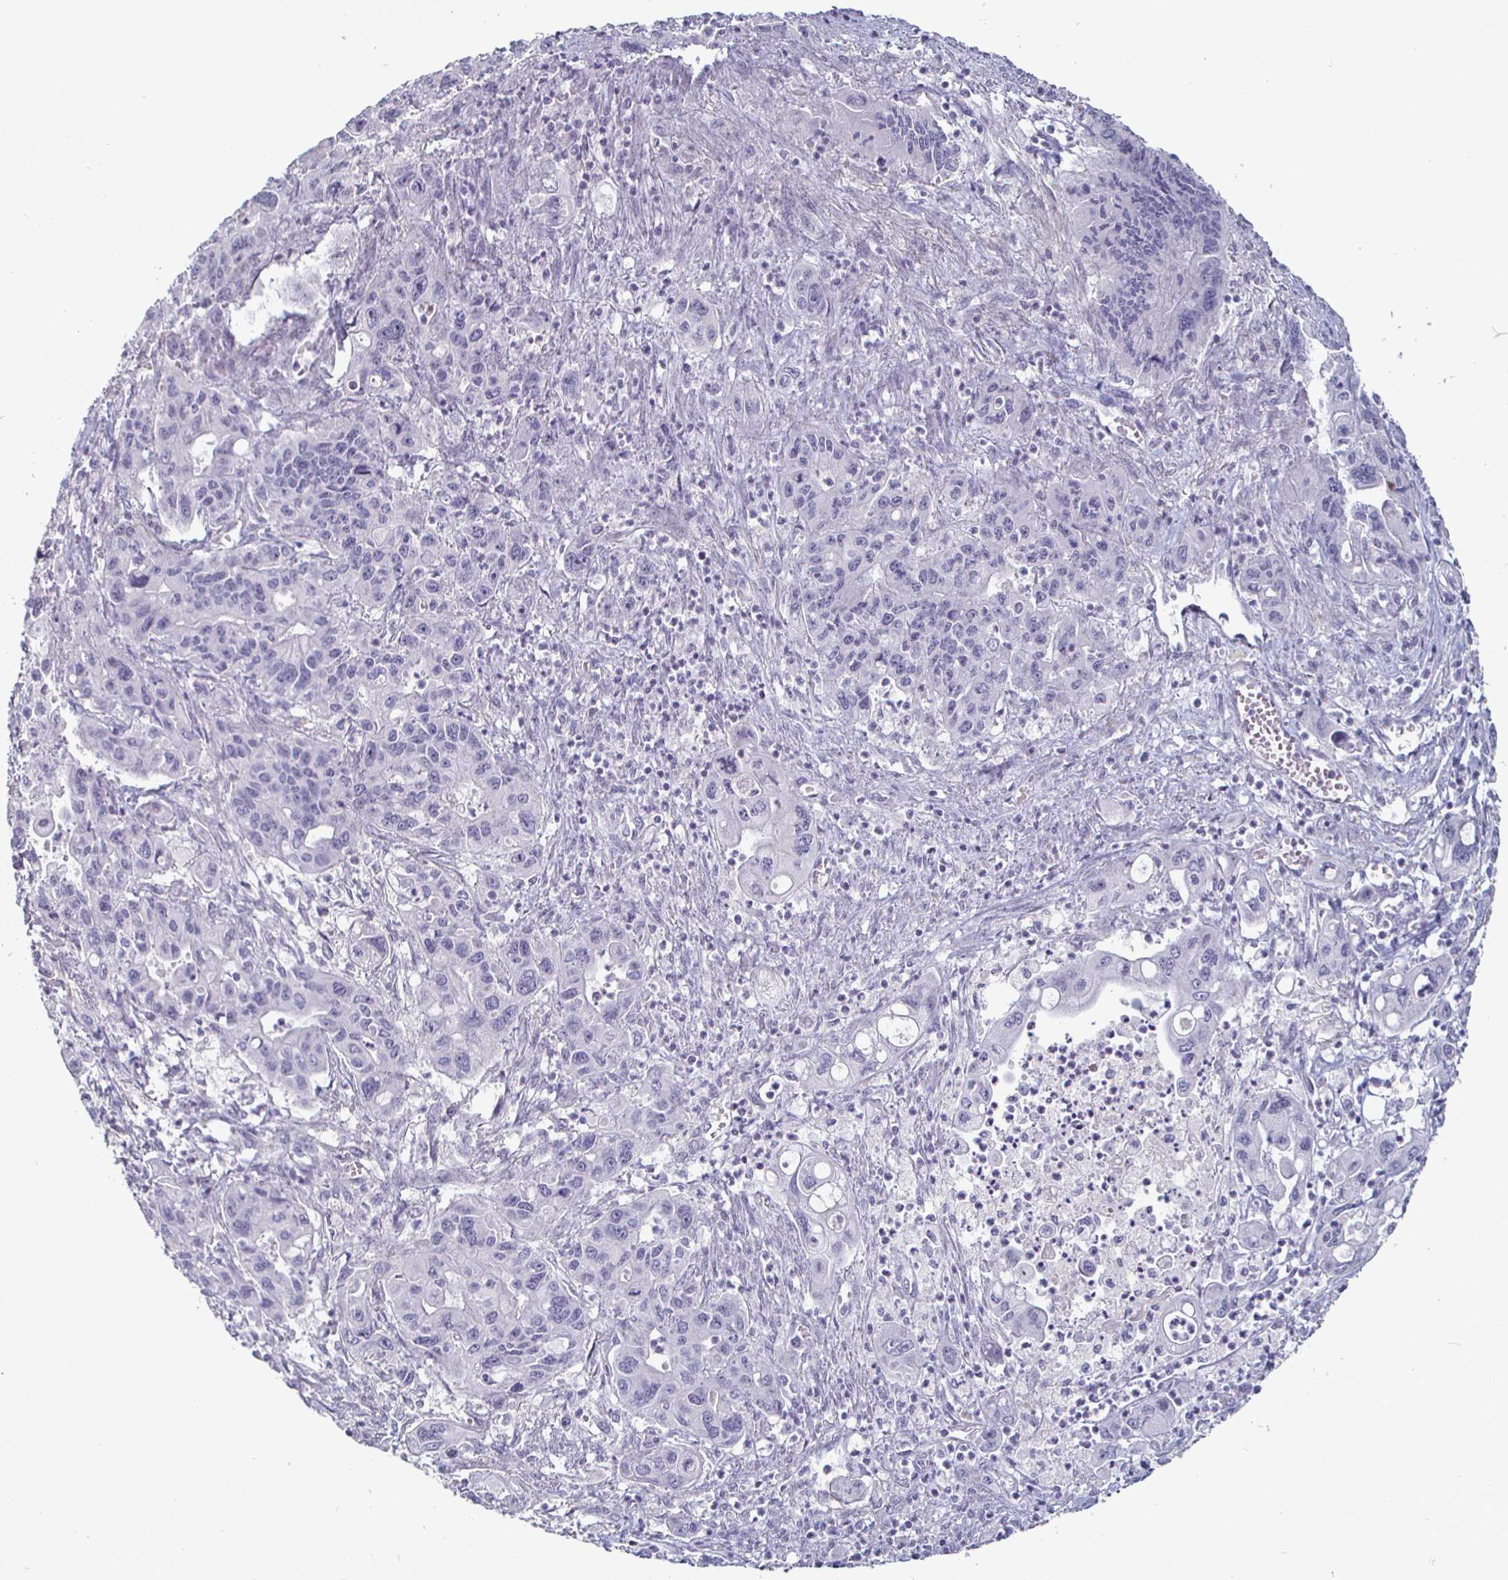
{"staining": {"intensity": "negative", "quantity": "none", "location": "none"}, "tissue": "pancreatic cancer", "cell_type": "Tumor cells", "image_type": "cancer", "snomed": [{"axis": "morphology", "description": "Adenocarcinoma, NOS"}, {"axis": "topography", "description": "Pancreas"}], "caption": "IHC micrograph of pancreatic cancer (adenocarcinoma) stained for a protein (brown), which displays no positivity in tumor cells.", "gene": "ENPP1", "patient": {"sex": "male", "age": 62}}